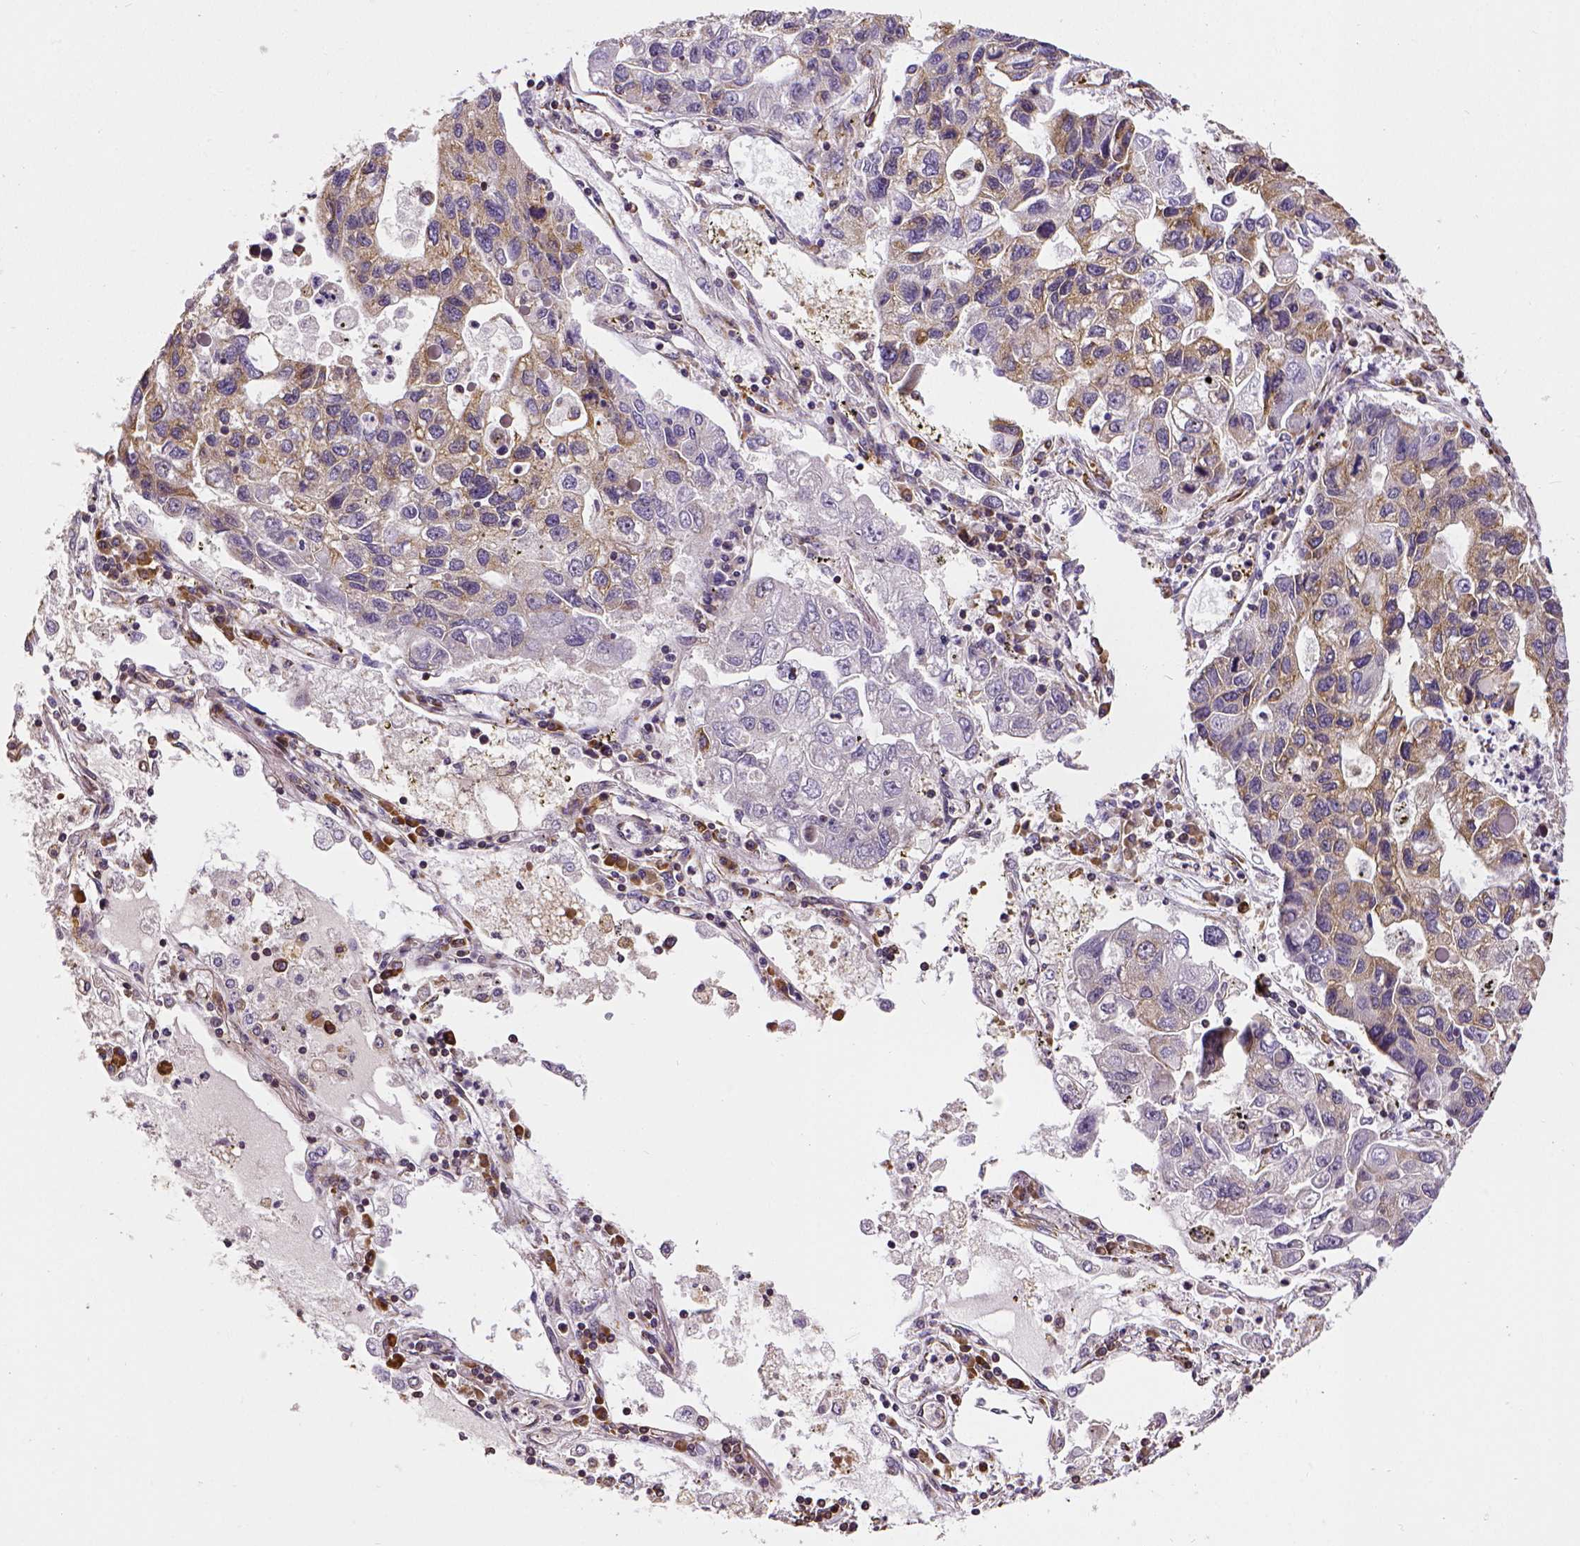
{"staining": {"intensity": "moderate", "quantity": "25%-75%", "location": "cytoplasmic/membranous"}, "tissue": "lung cancer", "cell_type": "Tumor cells", "image_type": "cancer", "snomed": [{"axis": "morphology", "description": "Adenocarcinoma, NOS"}, {"axis": "topography", "description": "Bronchus"}, {"axis": "topography", "description": "Lung"}], "caption": "An image of lung cancer (adenocarcinoma) stained for a protein reveals moderate cytoplasmic/membranous brown staining in tumor cells. The staining was performed using DAB (3,3'-diaminobenzidine), with brown indicating positive protein expression. Nuclei are stained blue with hematoxylin.", "gene": "MTDH", "patient": {"sex": "female", "age": 51}}